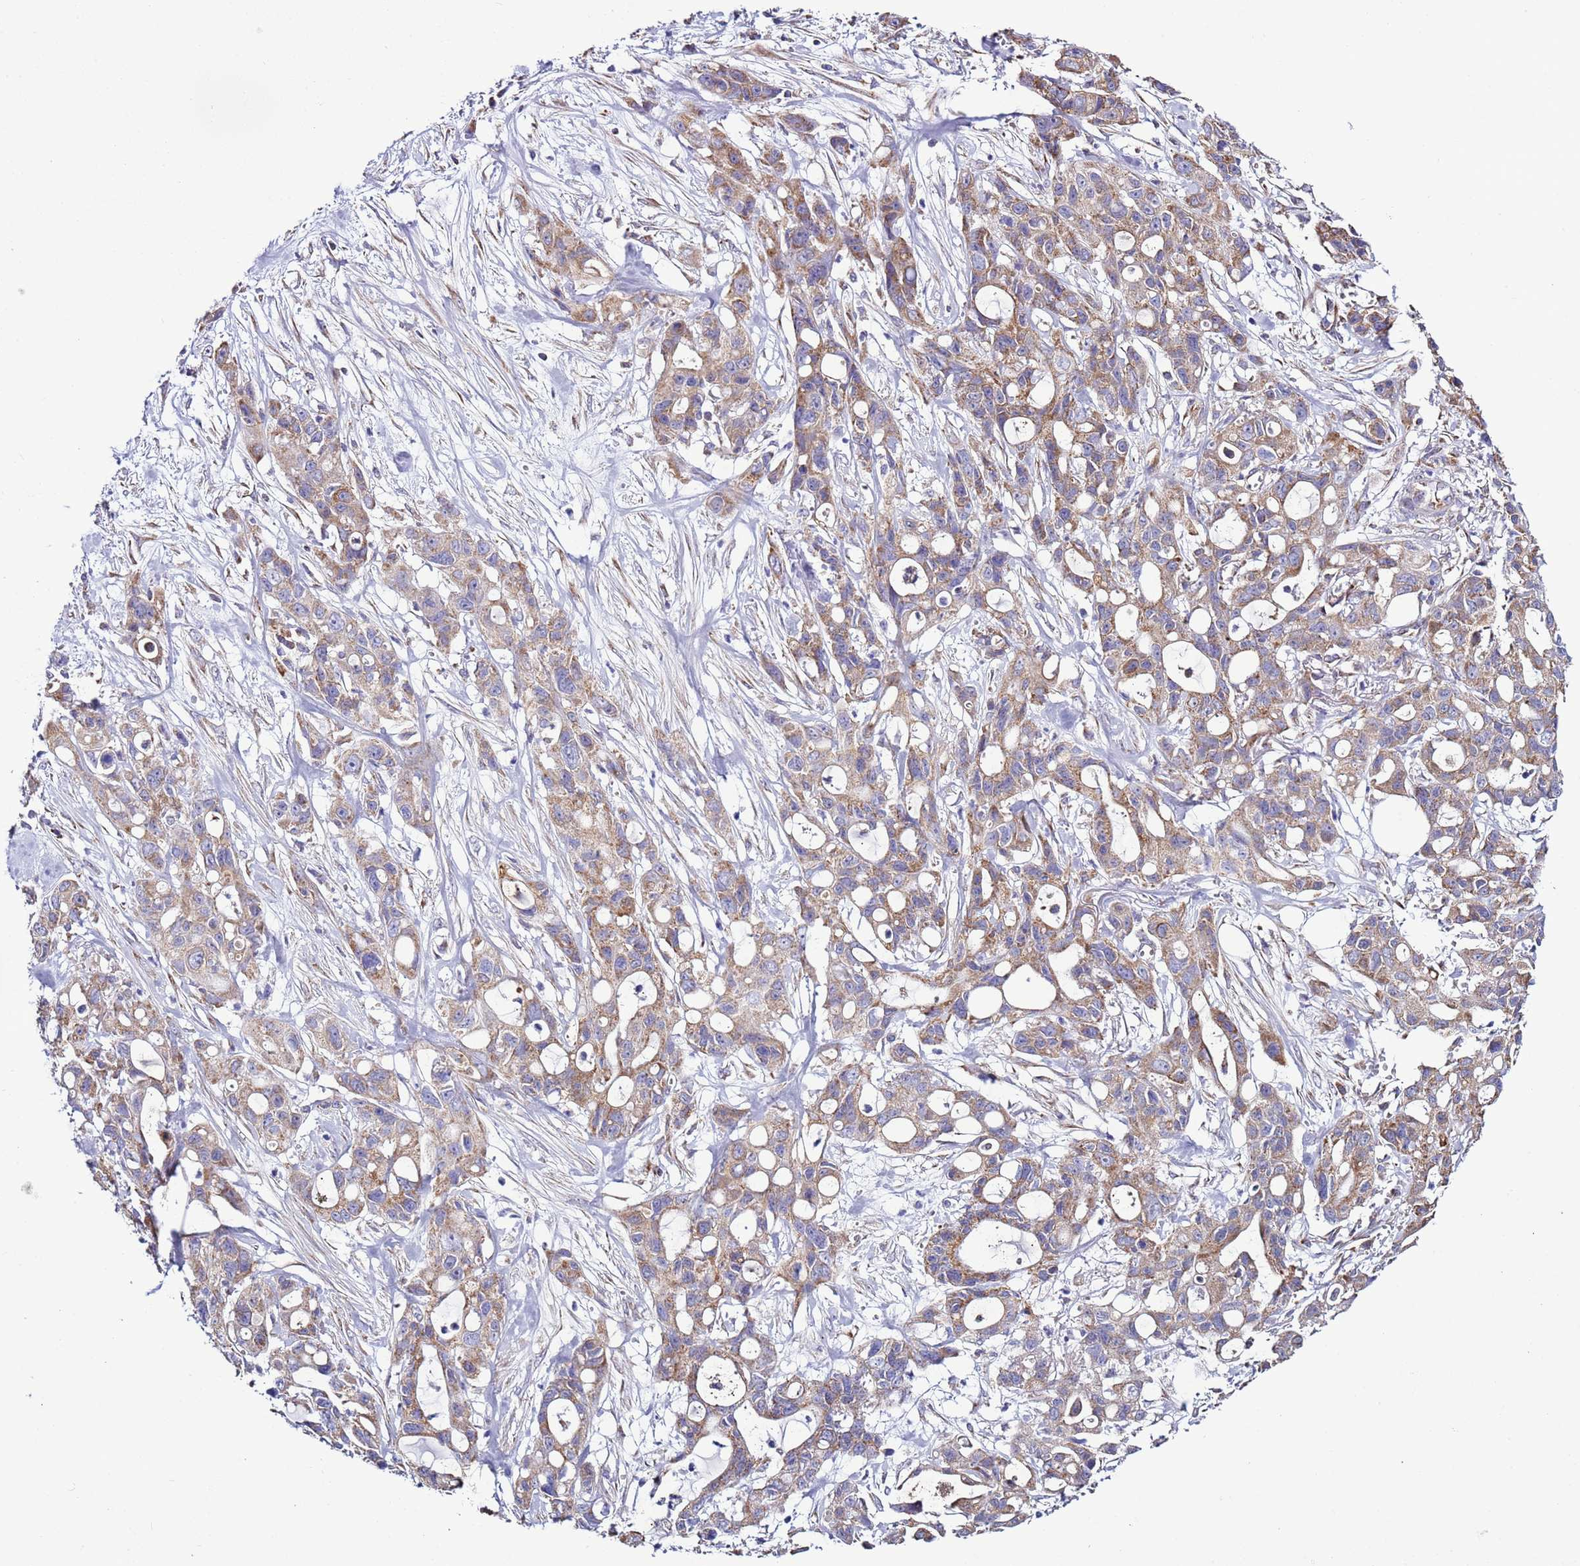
{"staining": {"intensity": "moderate", "quantity": ">75%", "location": "cytoplasmic/membranous"}, "tissue": "ovarian cancer", "cell_type": "Tumor cells", "image_type": "cancer", "snomed": [{"axis": "morphology", "description": "Cystadenocarcinoma, mucinous, NOS"}, {"axis": "topography", "description": "Ovary"}], "caption": "Protein analysis of ovarian cancer (mucinous cystadenocarcinoma) tissue reveals moderate cytoplasmic/membranous expression in approximately >75% of tumor cells.", "gene": "AHI1", "patient": {"sex": "female", "age": 70}}